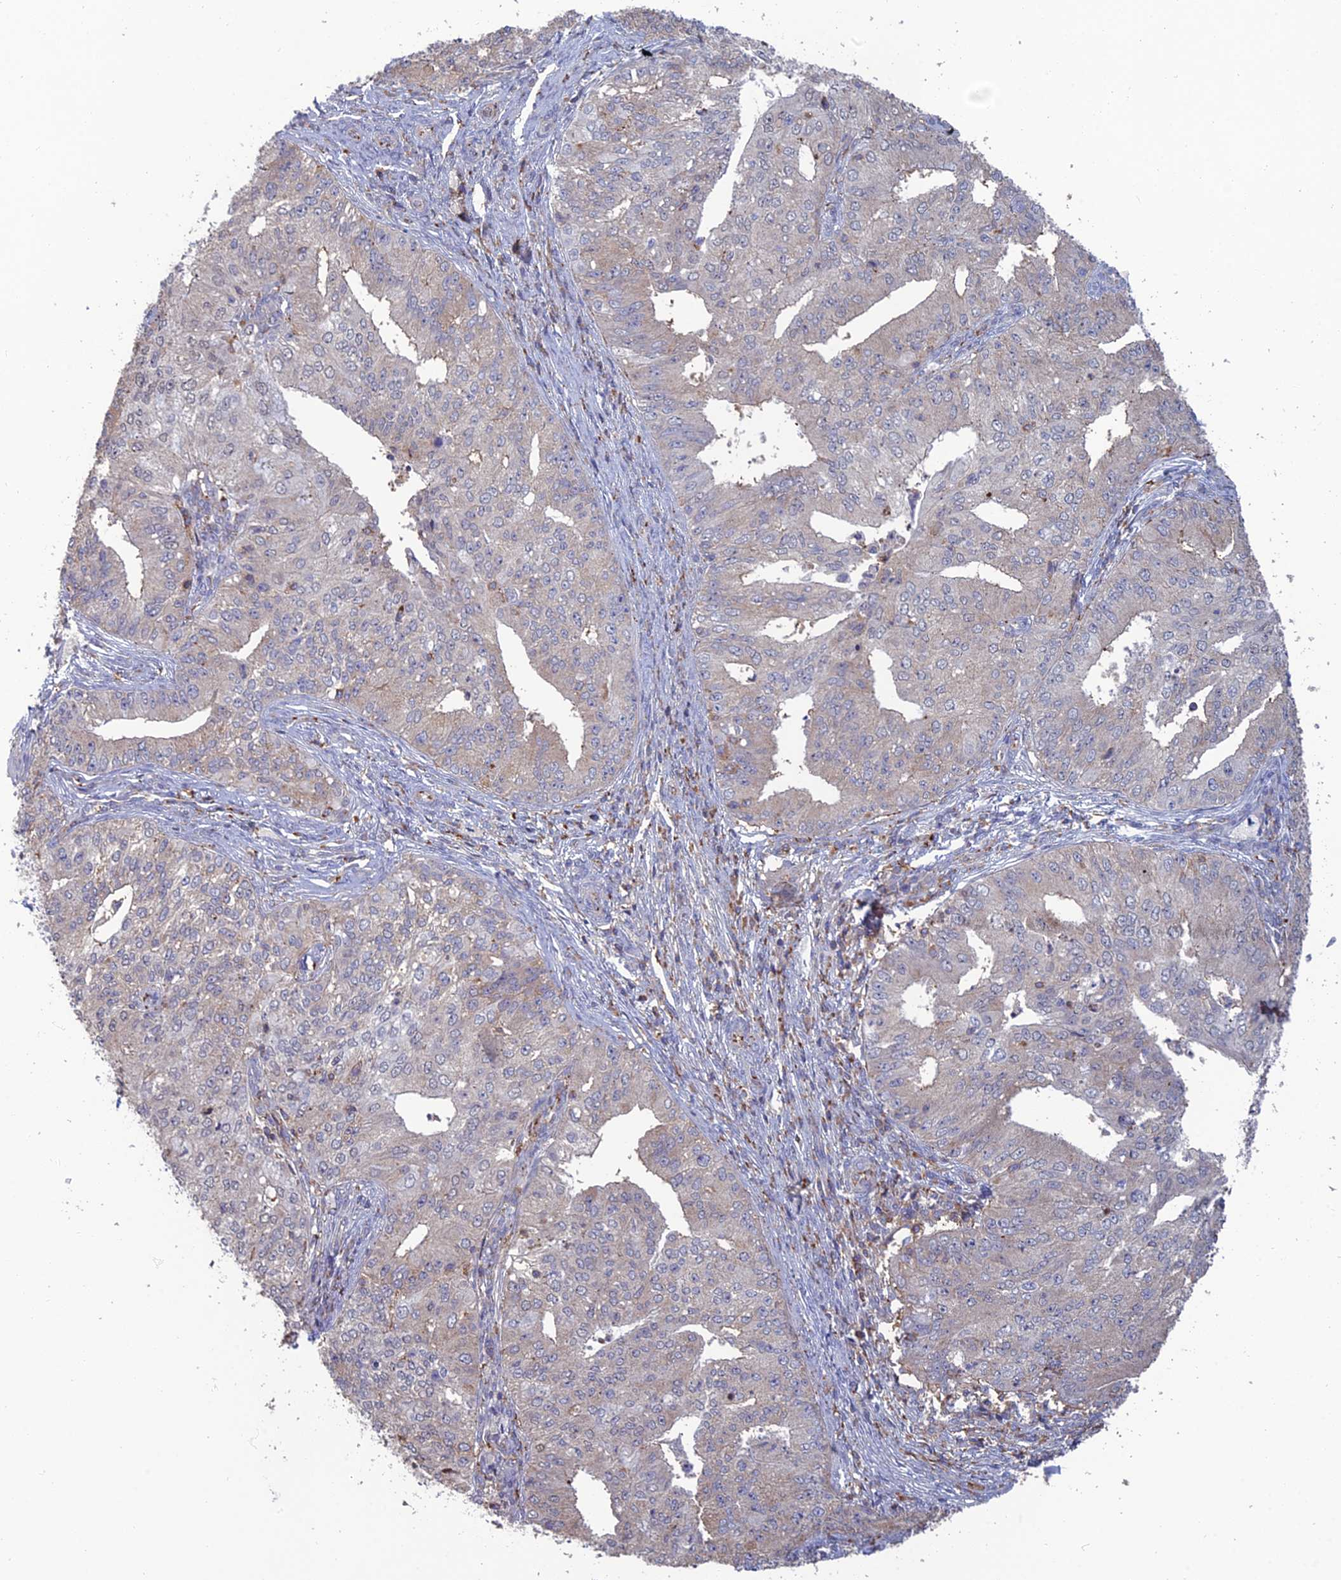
{"staining": {"intensity": "negative", "quantity": "none", "location": "none"}, "tissue": "endometrial cancer", "cell_type": "Tumor cells", "image_type": "cancer", "snomed": [{"axis": "morphology", "description": "Adenocarcinoma, NOS"}, {"axis": "topography", "description": "Endometrium"}], "caption": "DAB (3,3'-diaminobenzidine) immunohistochemical staining of endometrial cancer demonstrates no significant expression in tumor cells. Nuclei are stained in blue.", "gene": "C15orf62", "patient": {"sex": "female", "age": 50}}